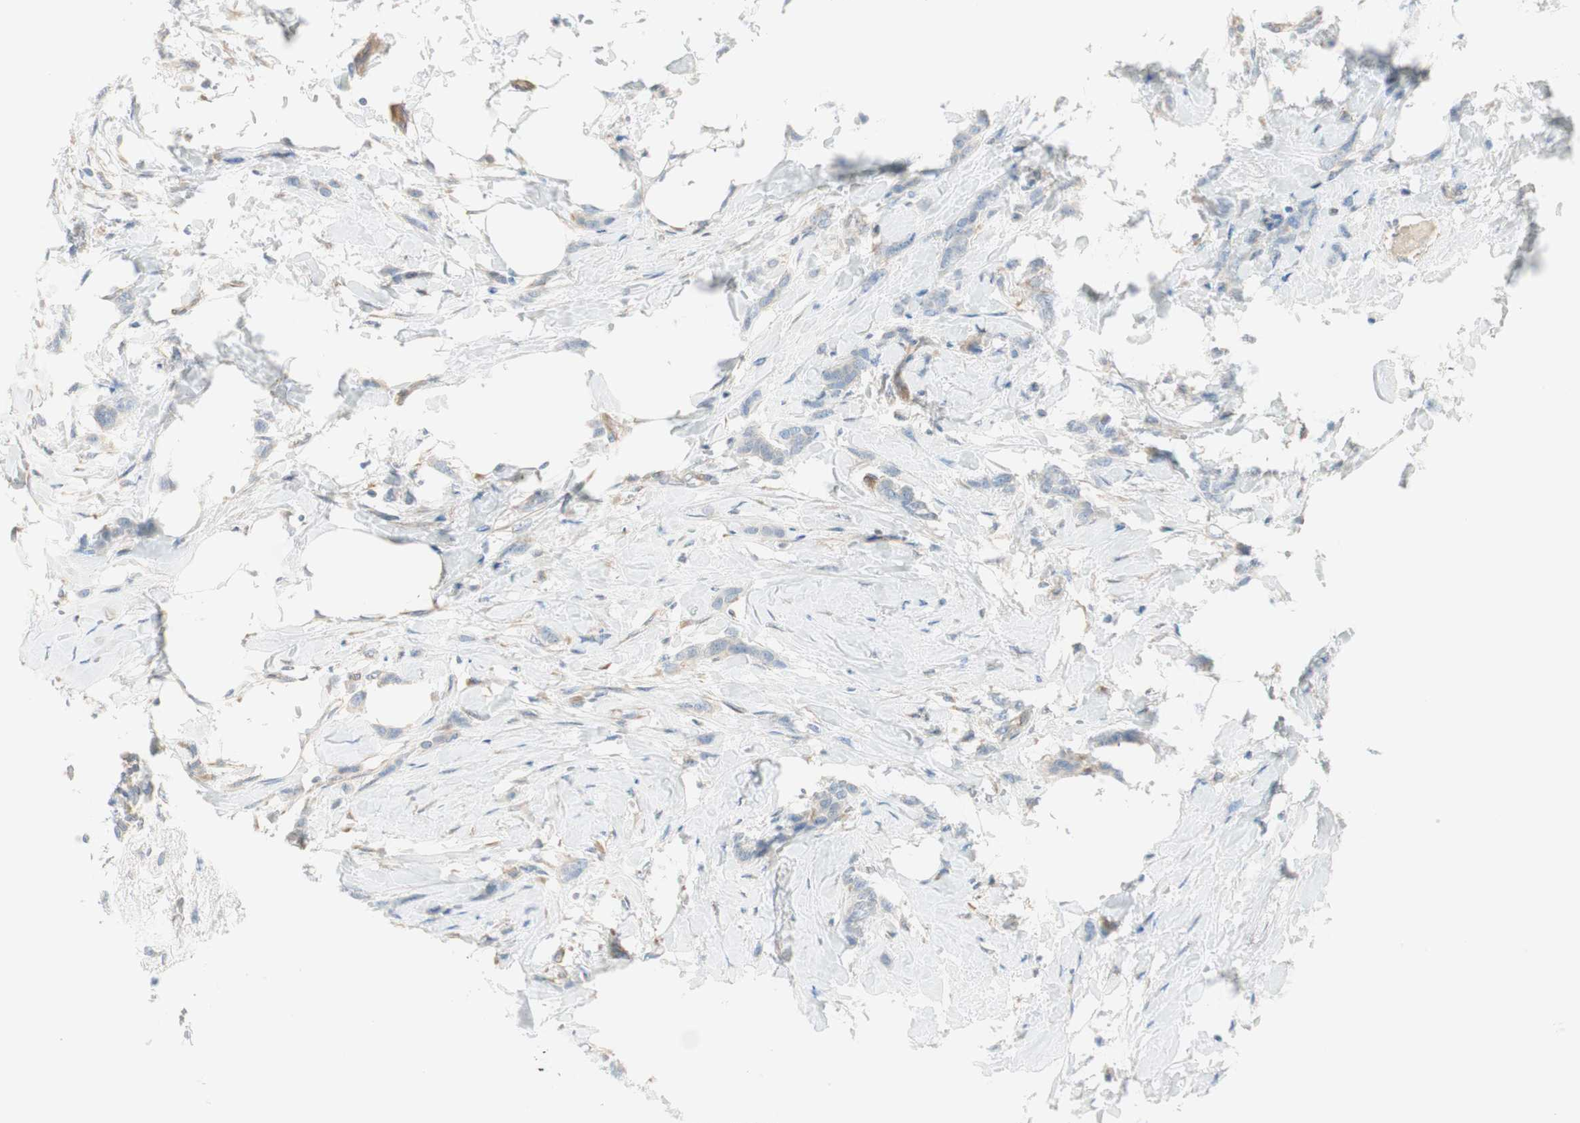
{"staining": {"intensity": "negative", "quantity": "none", "location": "none"}, "tissue": "breast cancer", "cell_type": "Tumor cells", "image_type": "cancer", "snomed": [{"axis": "morphology", "description": "Lobular carcinoma, in situ"}, {"axis": "morphology", "description": "Lobular carcinoma"}, {"axis": "topography", "description": "Breast"}], "caption": "Tumor cells are negative for protein expression in human breast cancer.", "gene": "CDK3", "patient": {"sex": "female", "age": 41}}